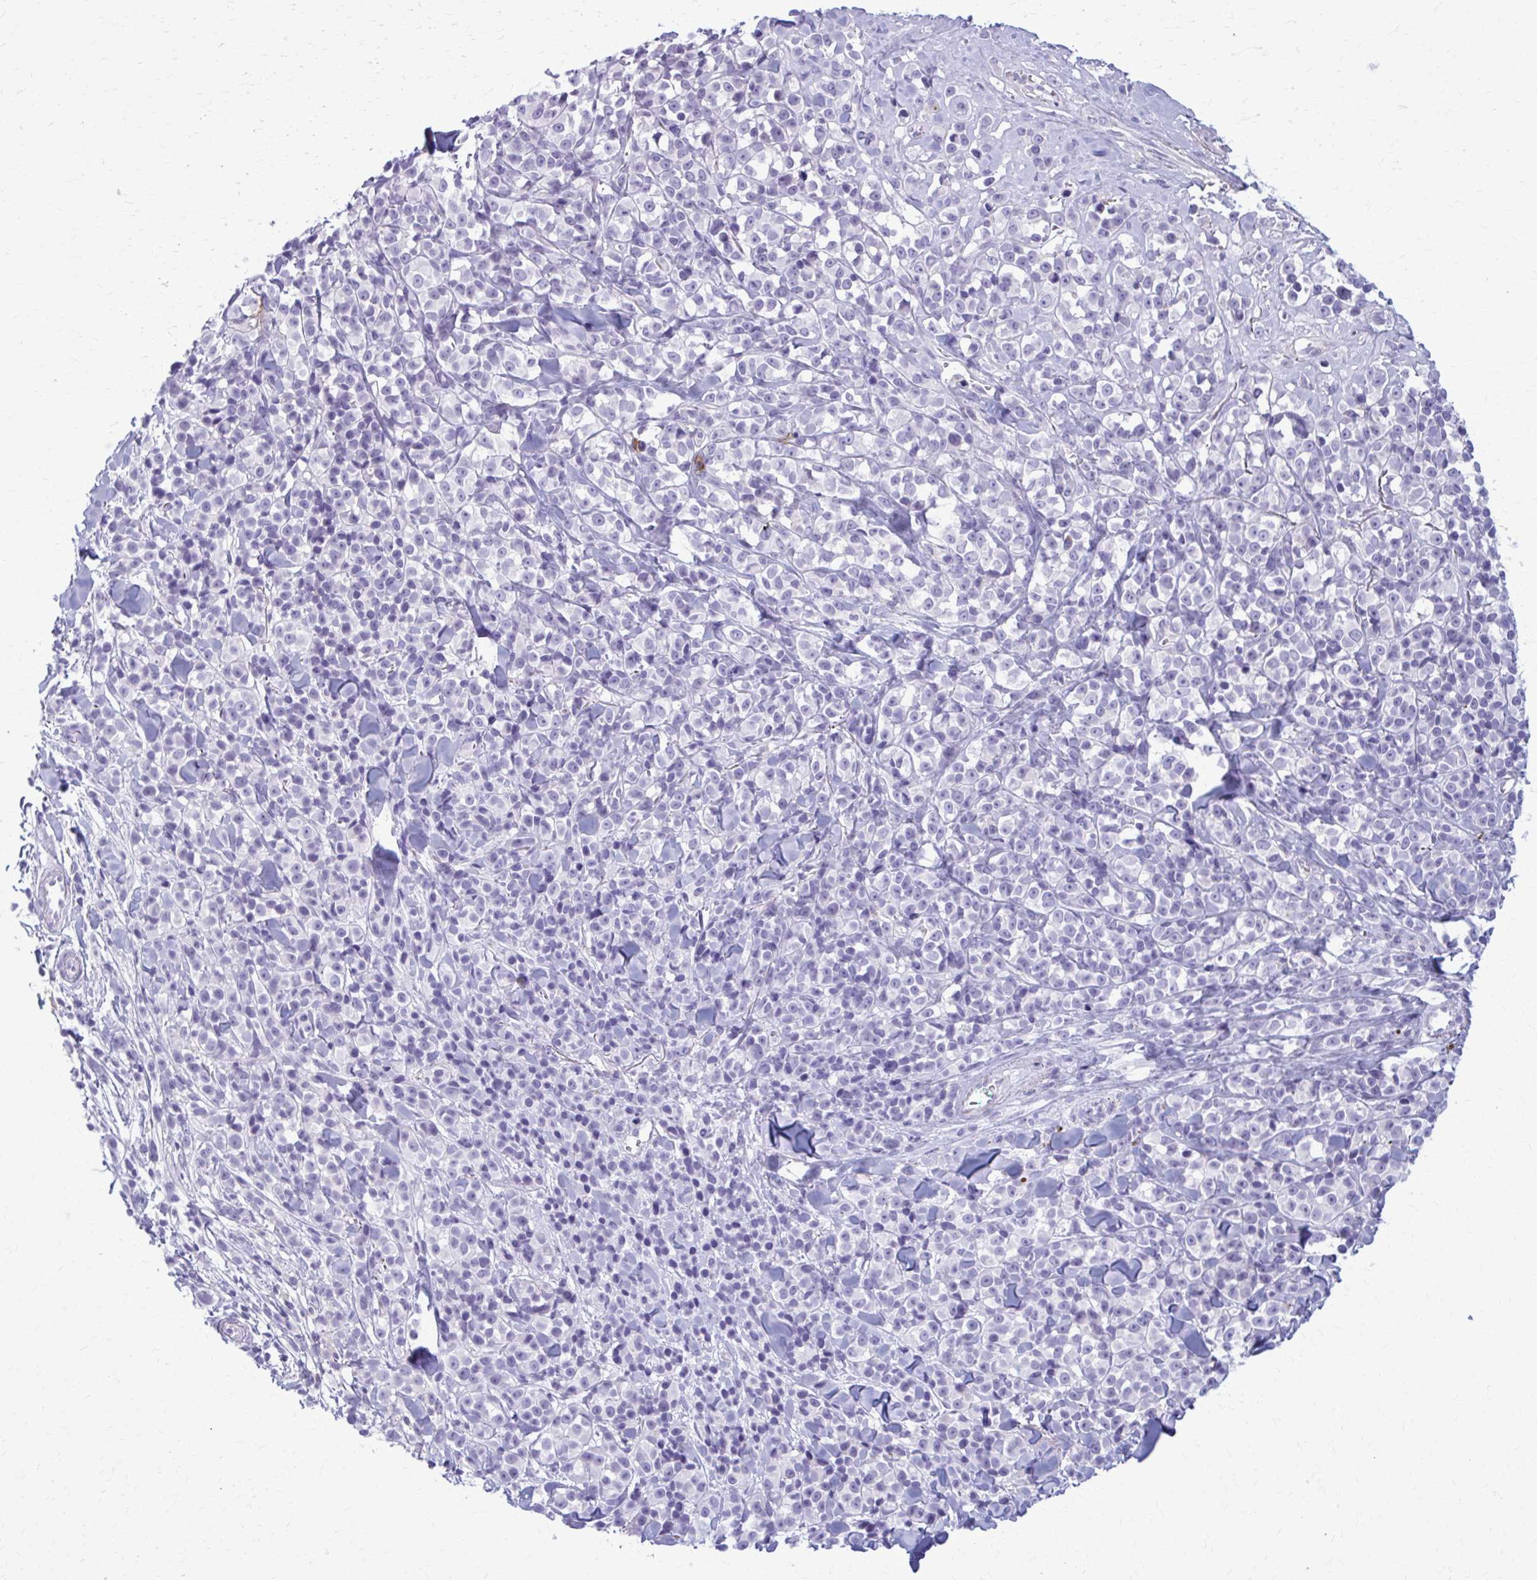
{"staining": {"intensity": "negative", "quantity": "none", "location": "none"}, "tissue": "melanoma", "cell_type": "Tumor cells", "image_type": "cancer", "snomed": [{"axis": "morphology", "description": "Malignant melanoma, NOS"}, {"axis": "topography", "description": "Skin"}], "caption": "High magnification brightfield microscopy of melanoma stained with DAB (3,3'-diaminobenzidine) (brown) and counterstained with hematoxylin (blue): tumor cells show no significant positivity.", "gene": "CD38", "patient": {"sex": "male", "age": 85}}